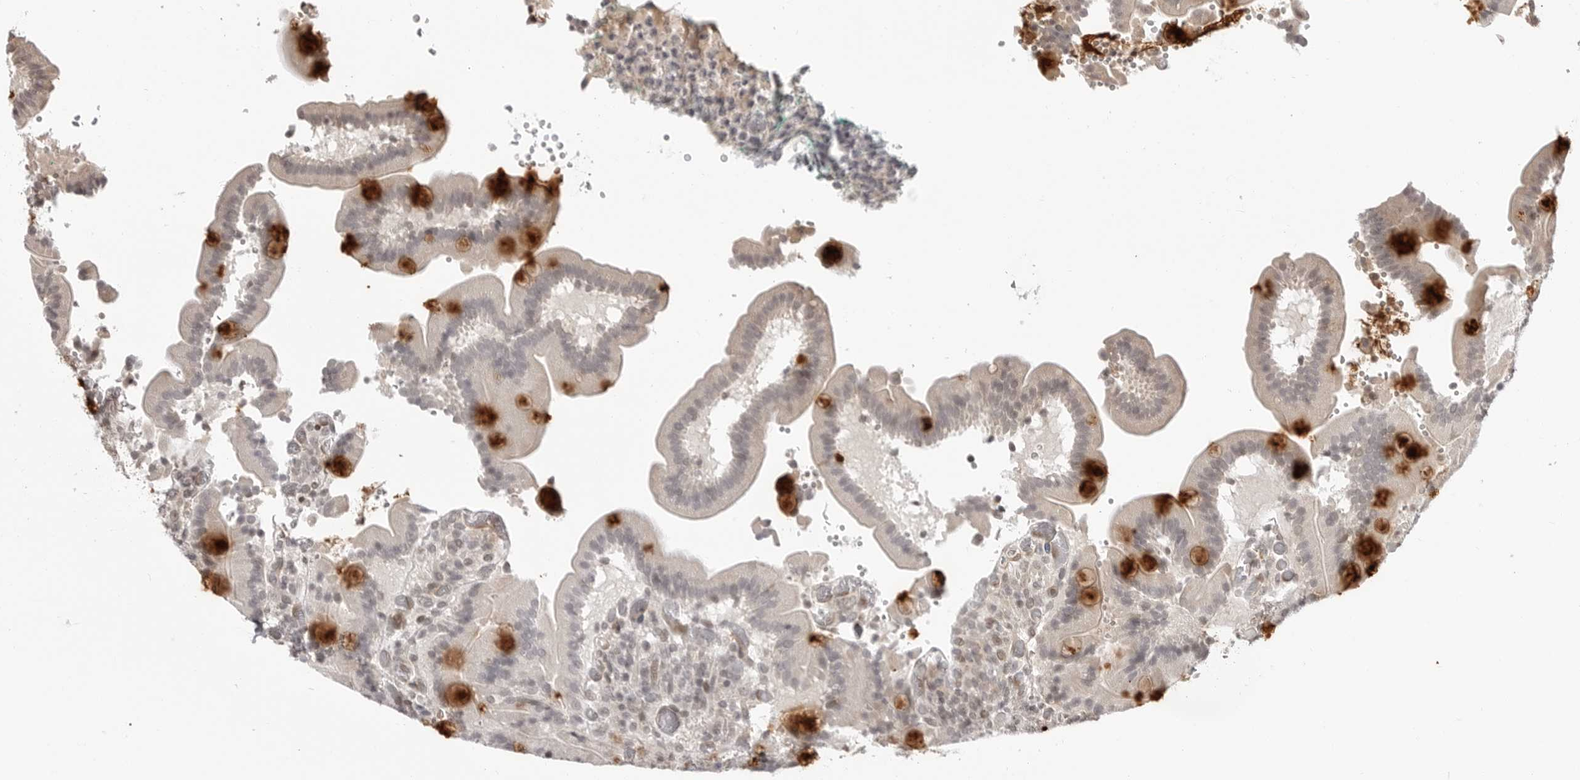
{"staining": {"intensity": "strong", "quantity": "<25%", "location": "cytoplasmic/membranous"}, "tissue": "duodenum", "cell_type": "Glandular cells", "image_type": "normal", "snomed": [{"axis": "morphology", "description": "Normal tissue, NOS"}, {"axis": "topography", "description": "Duodenum"}], "caption": "Immunohistochemistry (IHC) micrograph of benign duodenum stained for a protein (brown), which exhibits medium levels of strong cytoplasmic/membranous positivity in approximately <25% of glandular cells.", "gene": "C8orf33", "patient": {"sex": "female", "age": 62}}